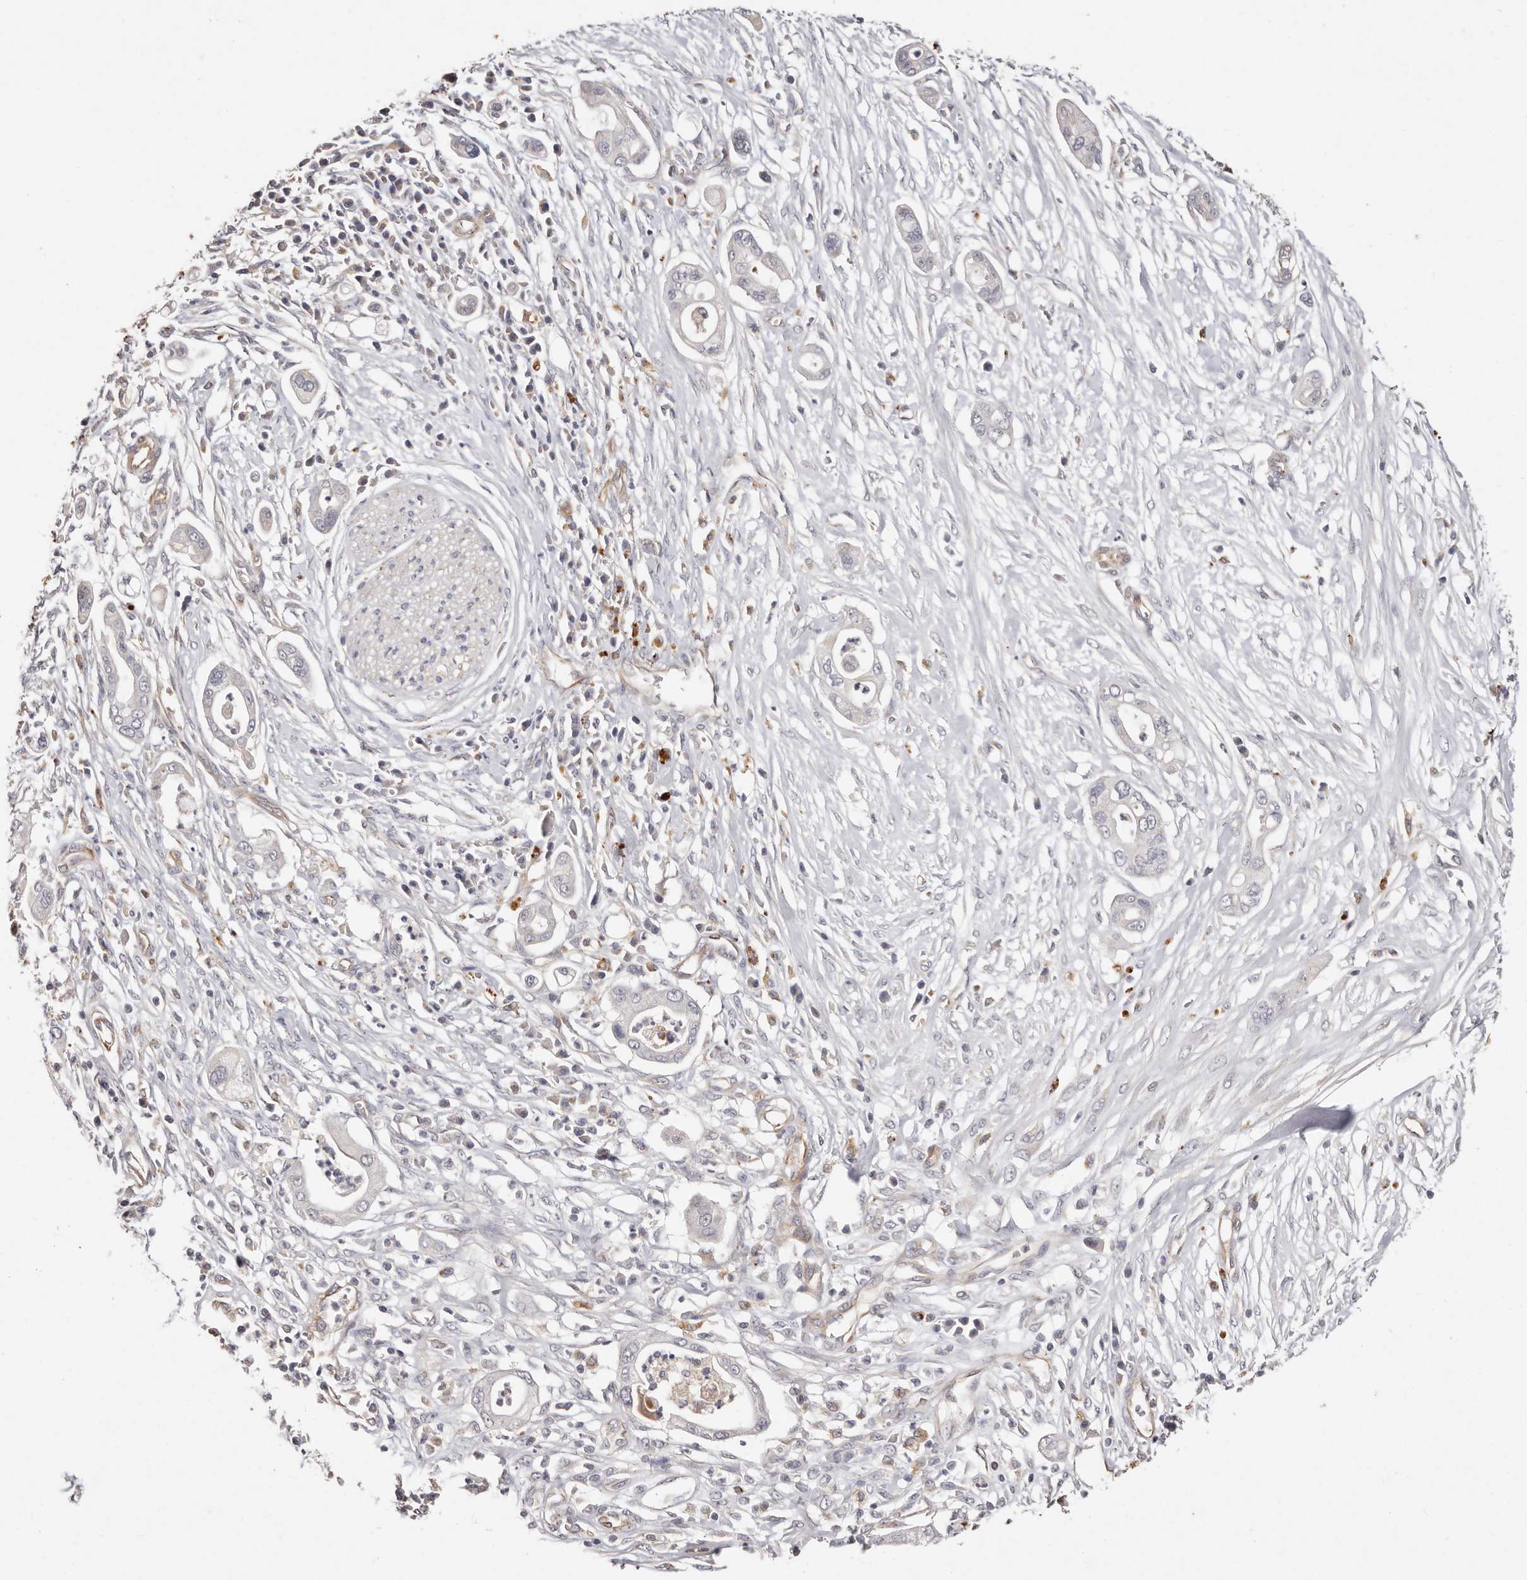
{"staining": {"intensity": "negative", "quantity": "none", "location": "none"}, "tissue": "pancreatic cancer", "cell_type": "Tumor cells", "image_type": "cancer", "snomed": [{"axis": "morphology", "description": "Adenocarcinoma, NOS"}, {"axis": "topography", "description": "Pancreas"}], "caption": "A photomicrograph of adenocarcinoma (pancreatic) stained for a protein reveals no brown staining in tumor cells.", "gene": "THBS3", "patient": {"sex": "male", "age": 68}}